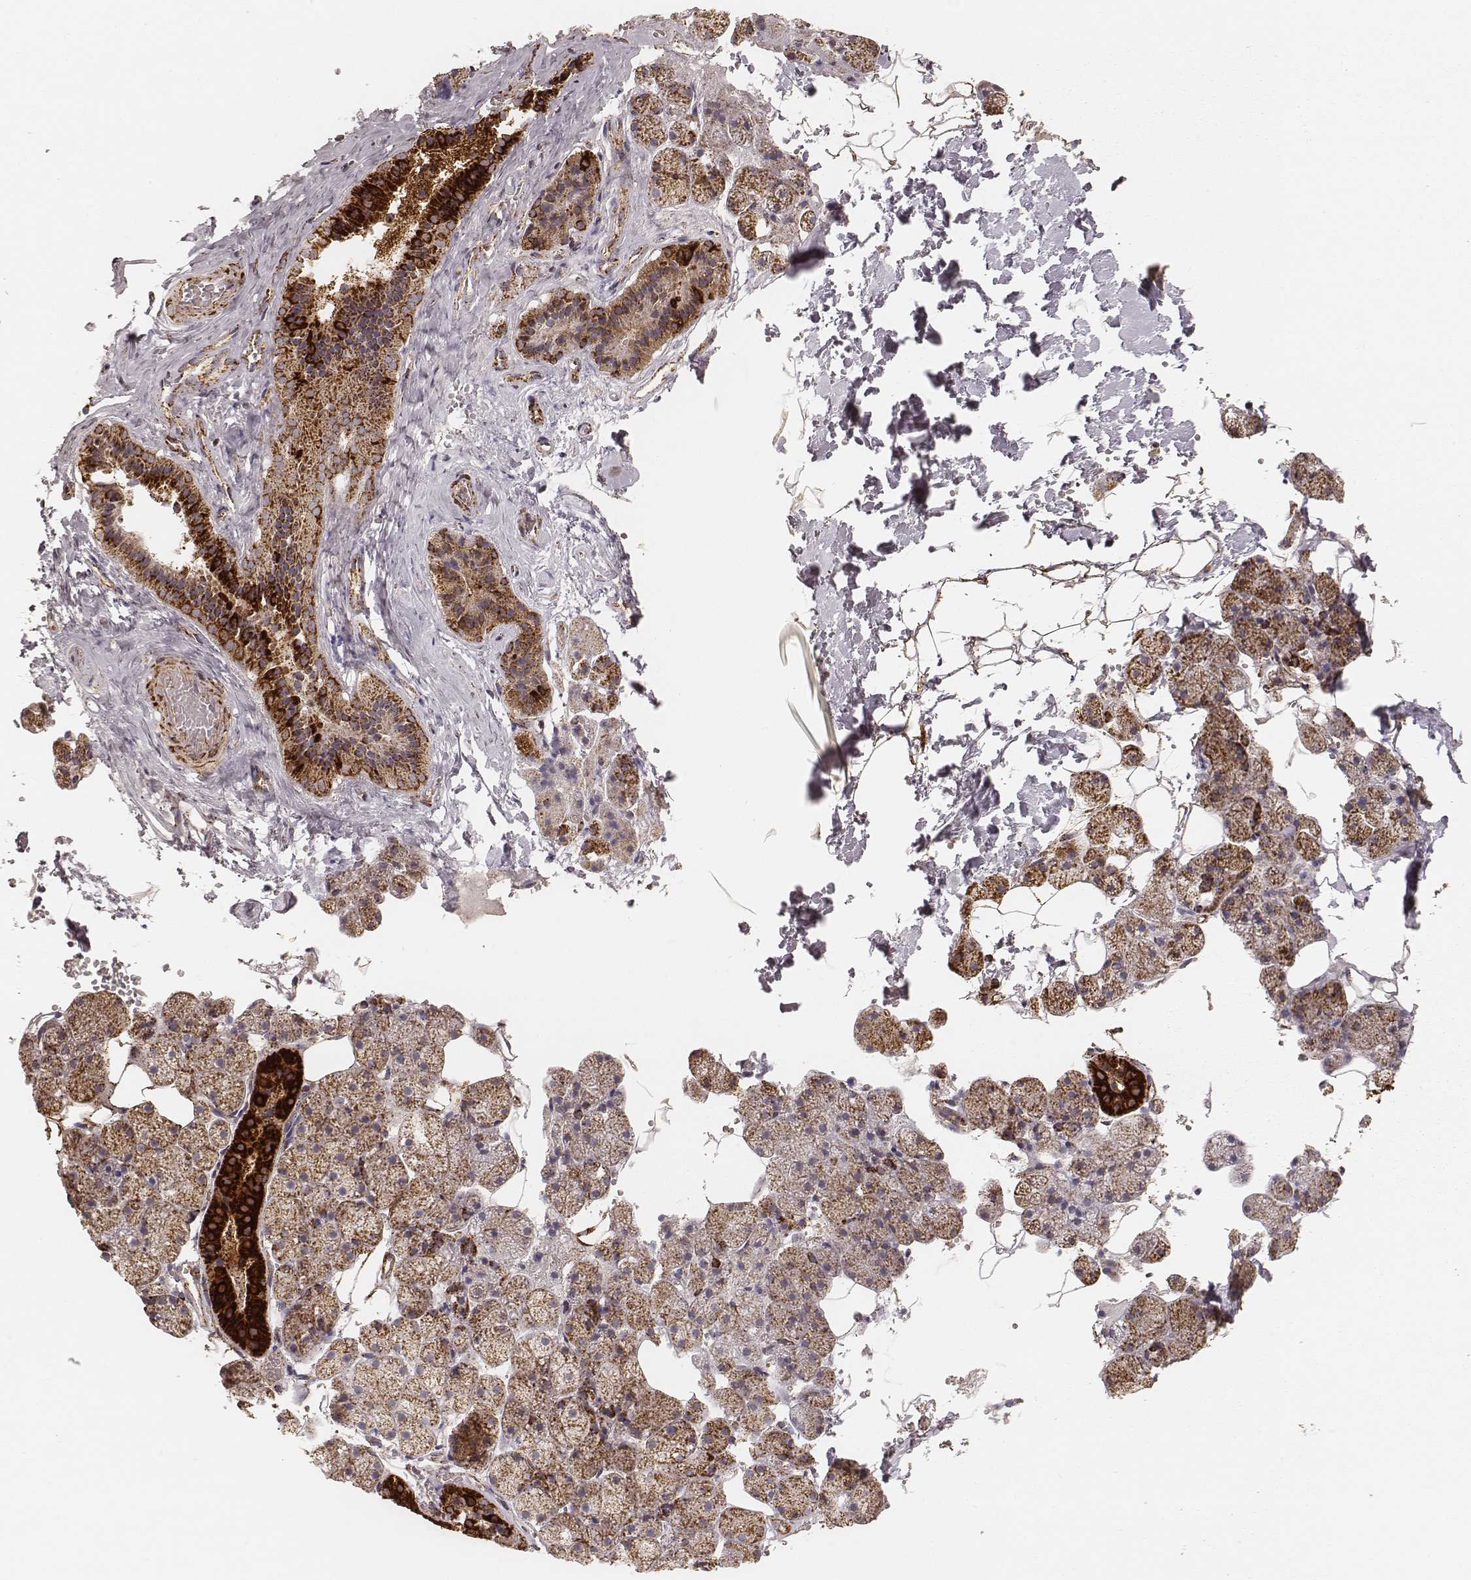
{"staining": {"intensity": "strong", "quantity": ">75%", "location": "cytoplasmic/membranous"}, "tissue": "salivary gland", "cell_type": "Glandular cells", "image_type": "normal", "snomed": [{"axis": "morphology", "description": "Normal tissue, NOS"}, {"axis": "topography", "description": "Salivary gland"}], "caption": "DAB immunohistochemical staining of unremarkable salivary gland shows strong cytoplasmic/membranous protein staining in about >75% of glandular cells.", "gene": "CS", "patient": {"sex": "male", "age": 38}}